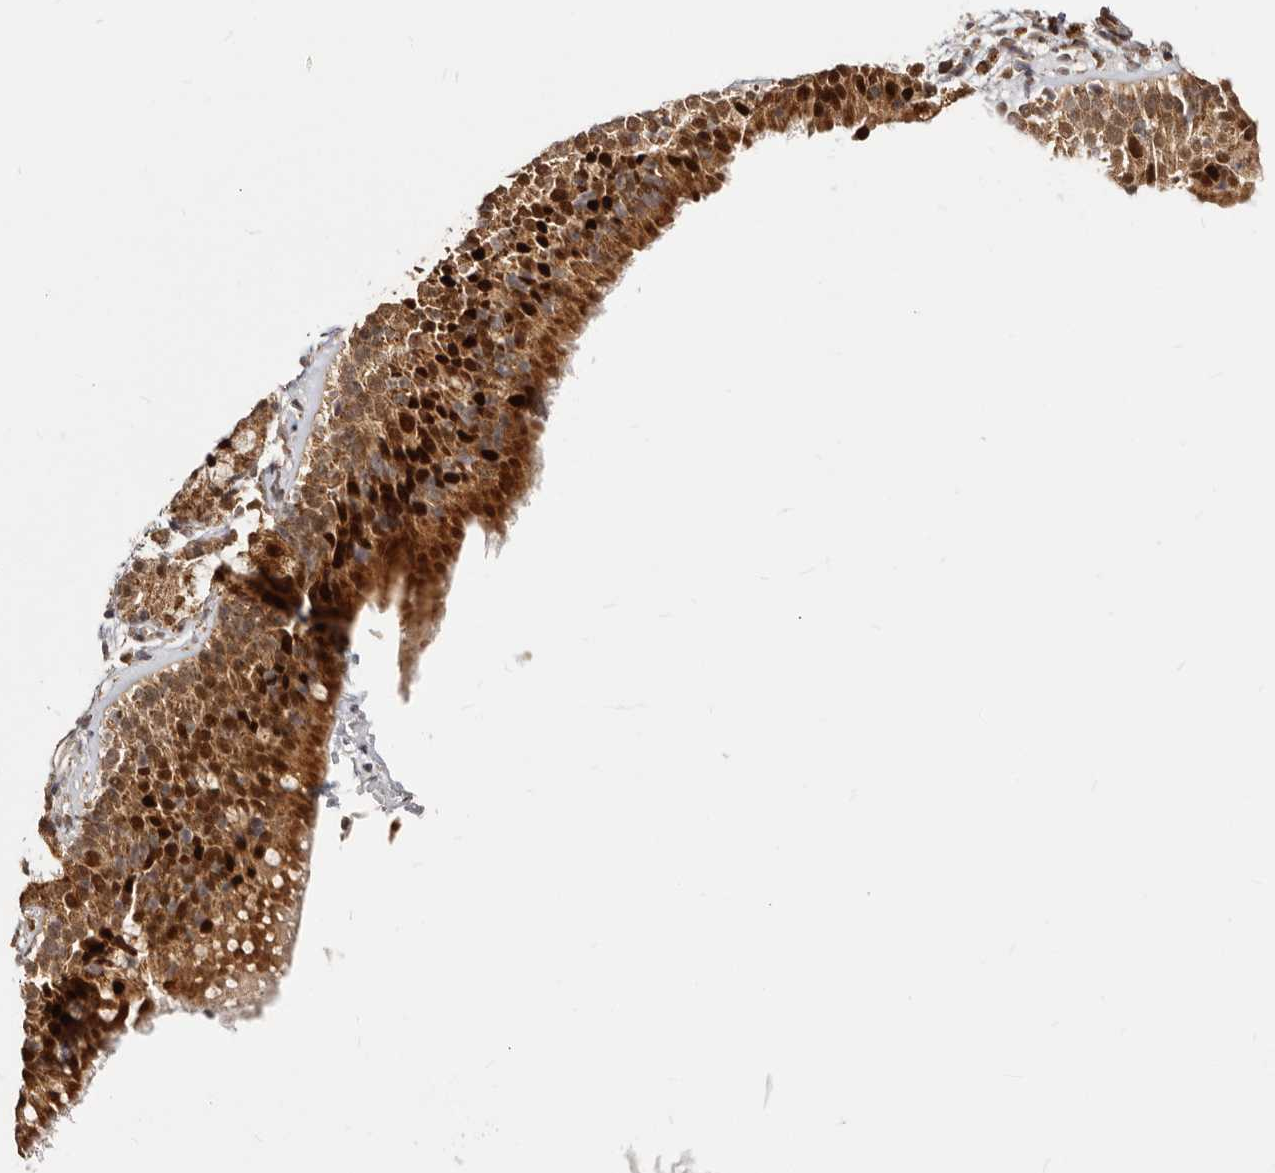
{"staining": {"intensity": "strong", "quantity": ">75%", "location": "cytoplasmic/membranous,nuclear"}, "tissue": "nasopharynx", "cell_type": "Respiratory epithelial cells", "image_type": "normal", "snomed": [{"axis": "morphology", "description": "Normal tissue, NOS"}, {"axis": "morphology", "description": "Inflammation, NOS"}, {"axis": "topography", "description": "Nasopharynx"}], "caption": "Immunohistochemical staining of benign nasopharynx shows high levels of strong cytoplasmic/membranous,nuclear positivity in approximately >75% of respiratory epithelial cells.", "gene": "SEC14L1", "patient": {"sex": "female", "age": 19}}